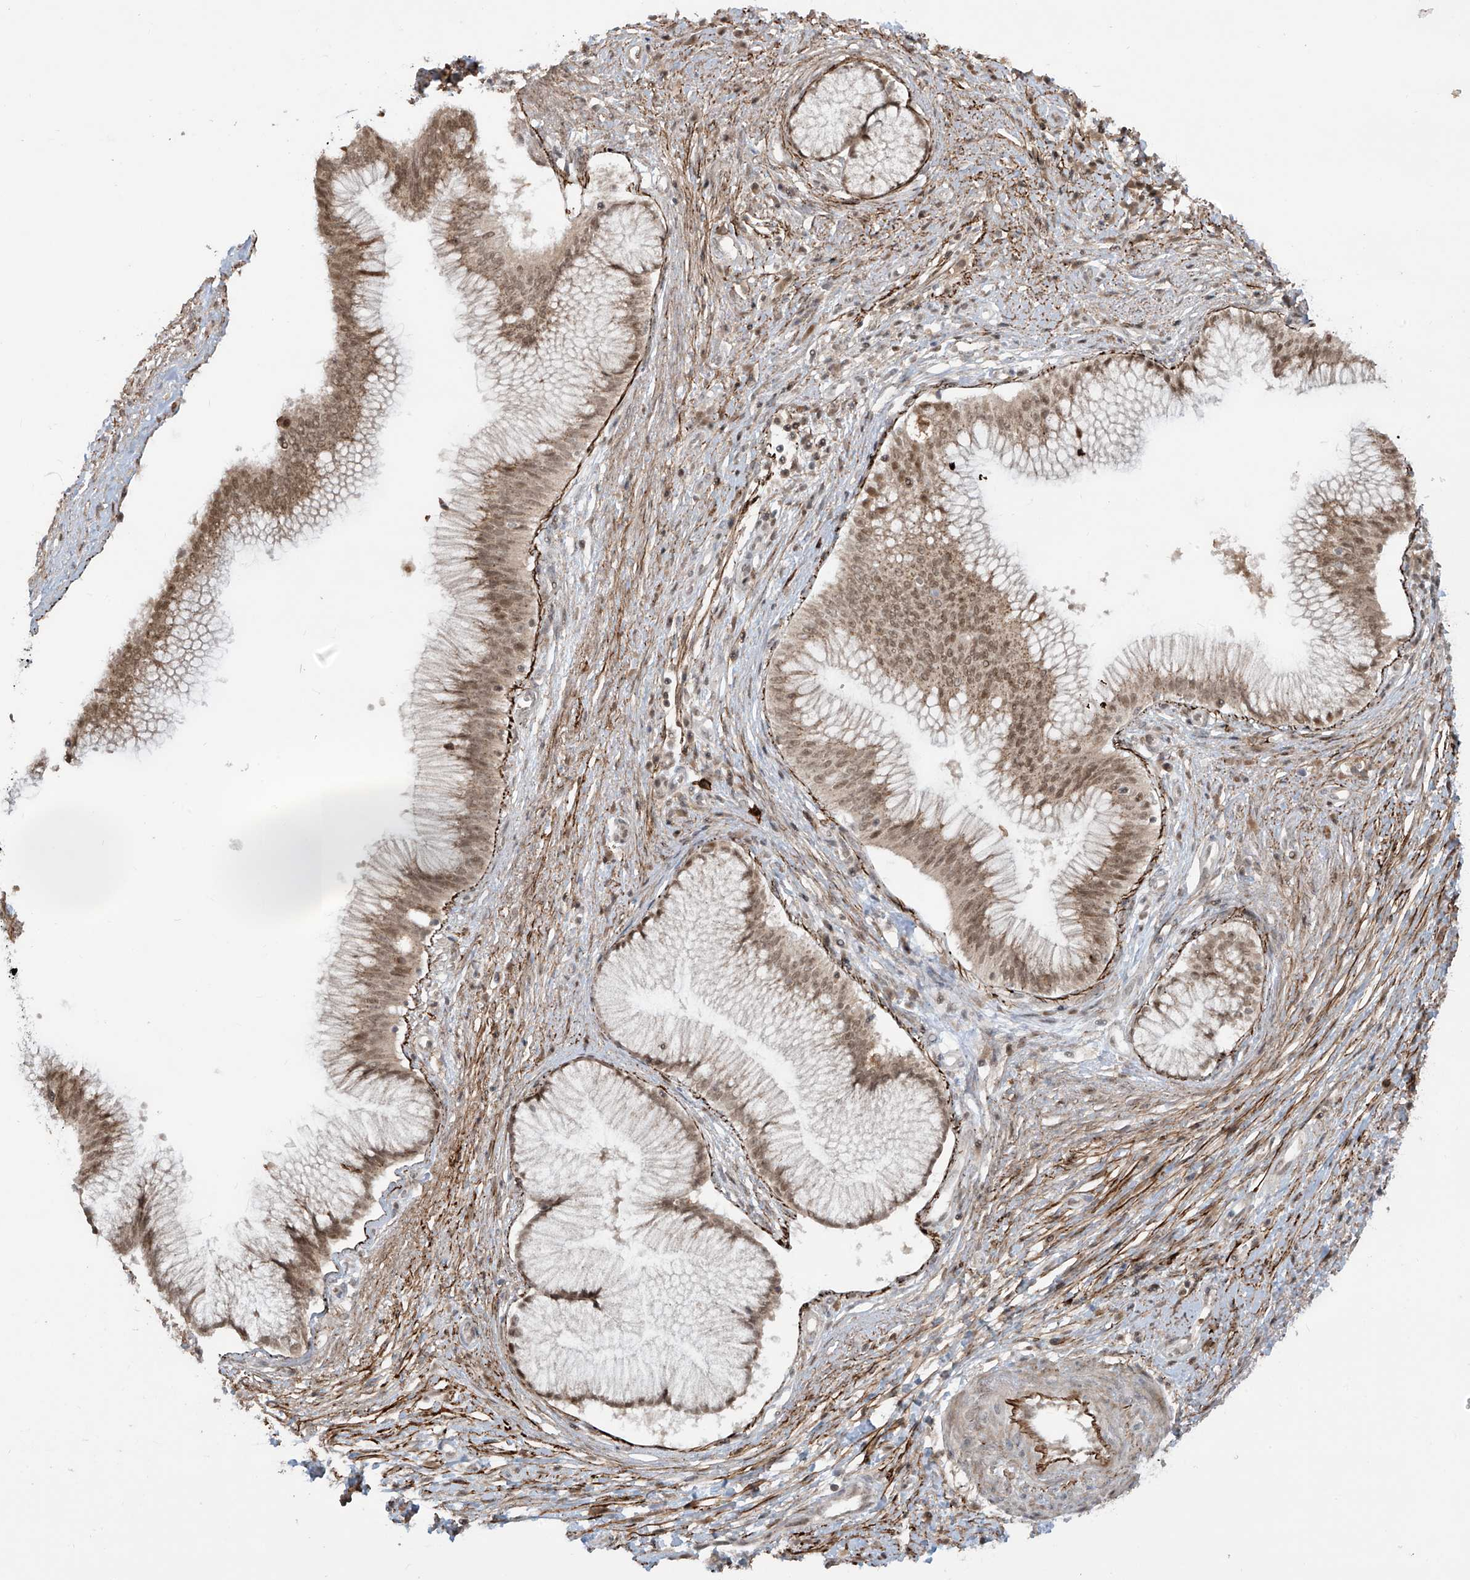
{"staining": {"intensity": "moderate", "quantity": ">75%", "location": "nuclear"}, "tissue": "pancreatic cancer", "cell_type": "Tumor cells", "image_type": "cancer", "snomed": [{"axis": "morphology", "description": "Adenocarcinoma, NOS"}, {"axis": "topography", "description": "Pancreas"}], "caption": "A high-resolution micrograph shows IHC staining of pancreatic cancer (adenocarcinoma), which demonstrates moderate nuclear positivity in approximately >75% of tumor cells.", "gene": "LAGE3", "patient": {"sex": "male", "age": 68}}